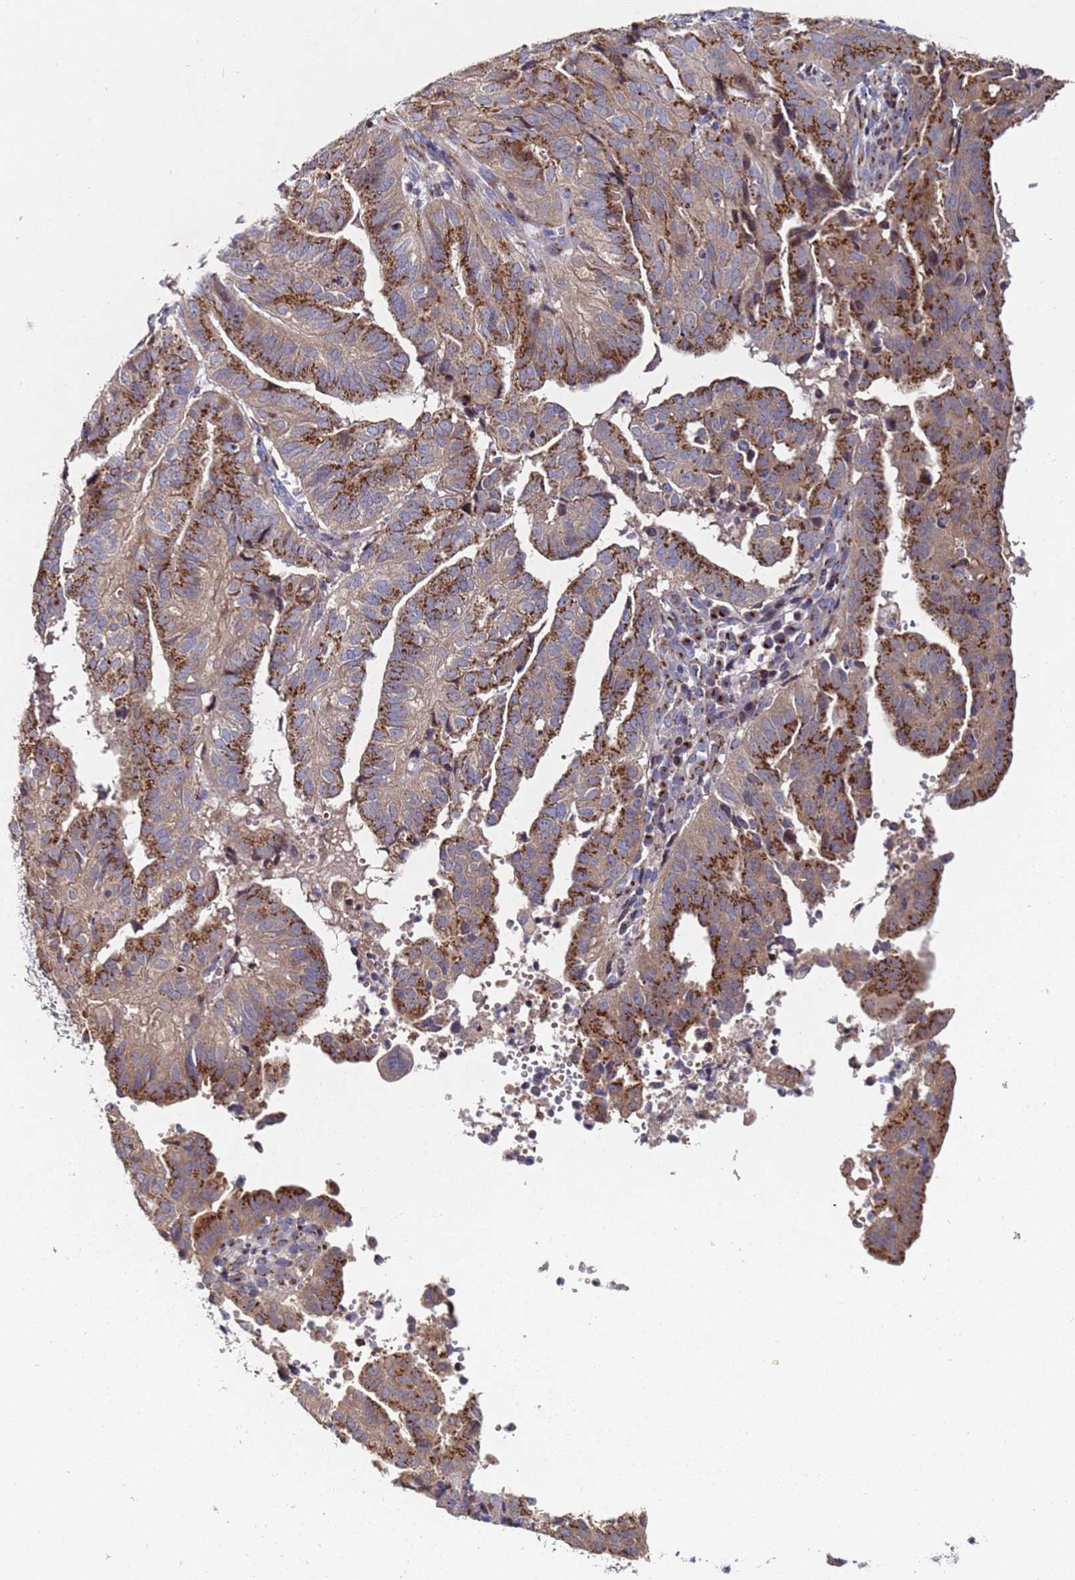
{"staining": {"intensity": "moderate", "quantity": ">75%", "location": "cytoplasmic/membranous"}, "tissue": "endometrial cancer", "cell_type": "Tumor cells", "image_type": "cancer", "snomed": [{"axis": "morphology", "description": "Adenocarcinoma, NOS"}, {"axis": "topography", "description": "Uterus"}], "caption": "Protein staining shows moderate cytoplasmic/membranous expression in approximately >75% of tumor cells in adenocarcinoma (endometrial).", "gene": "NSUN6", "patient": {"sex": "female", "age": 77}}